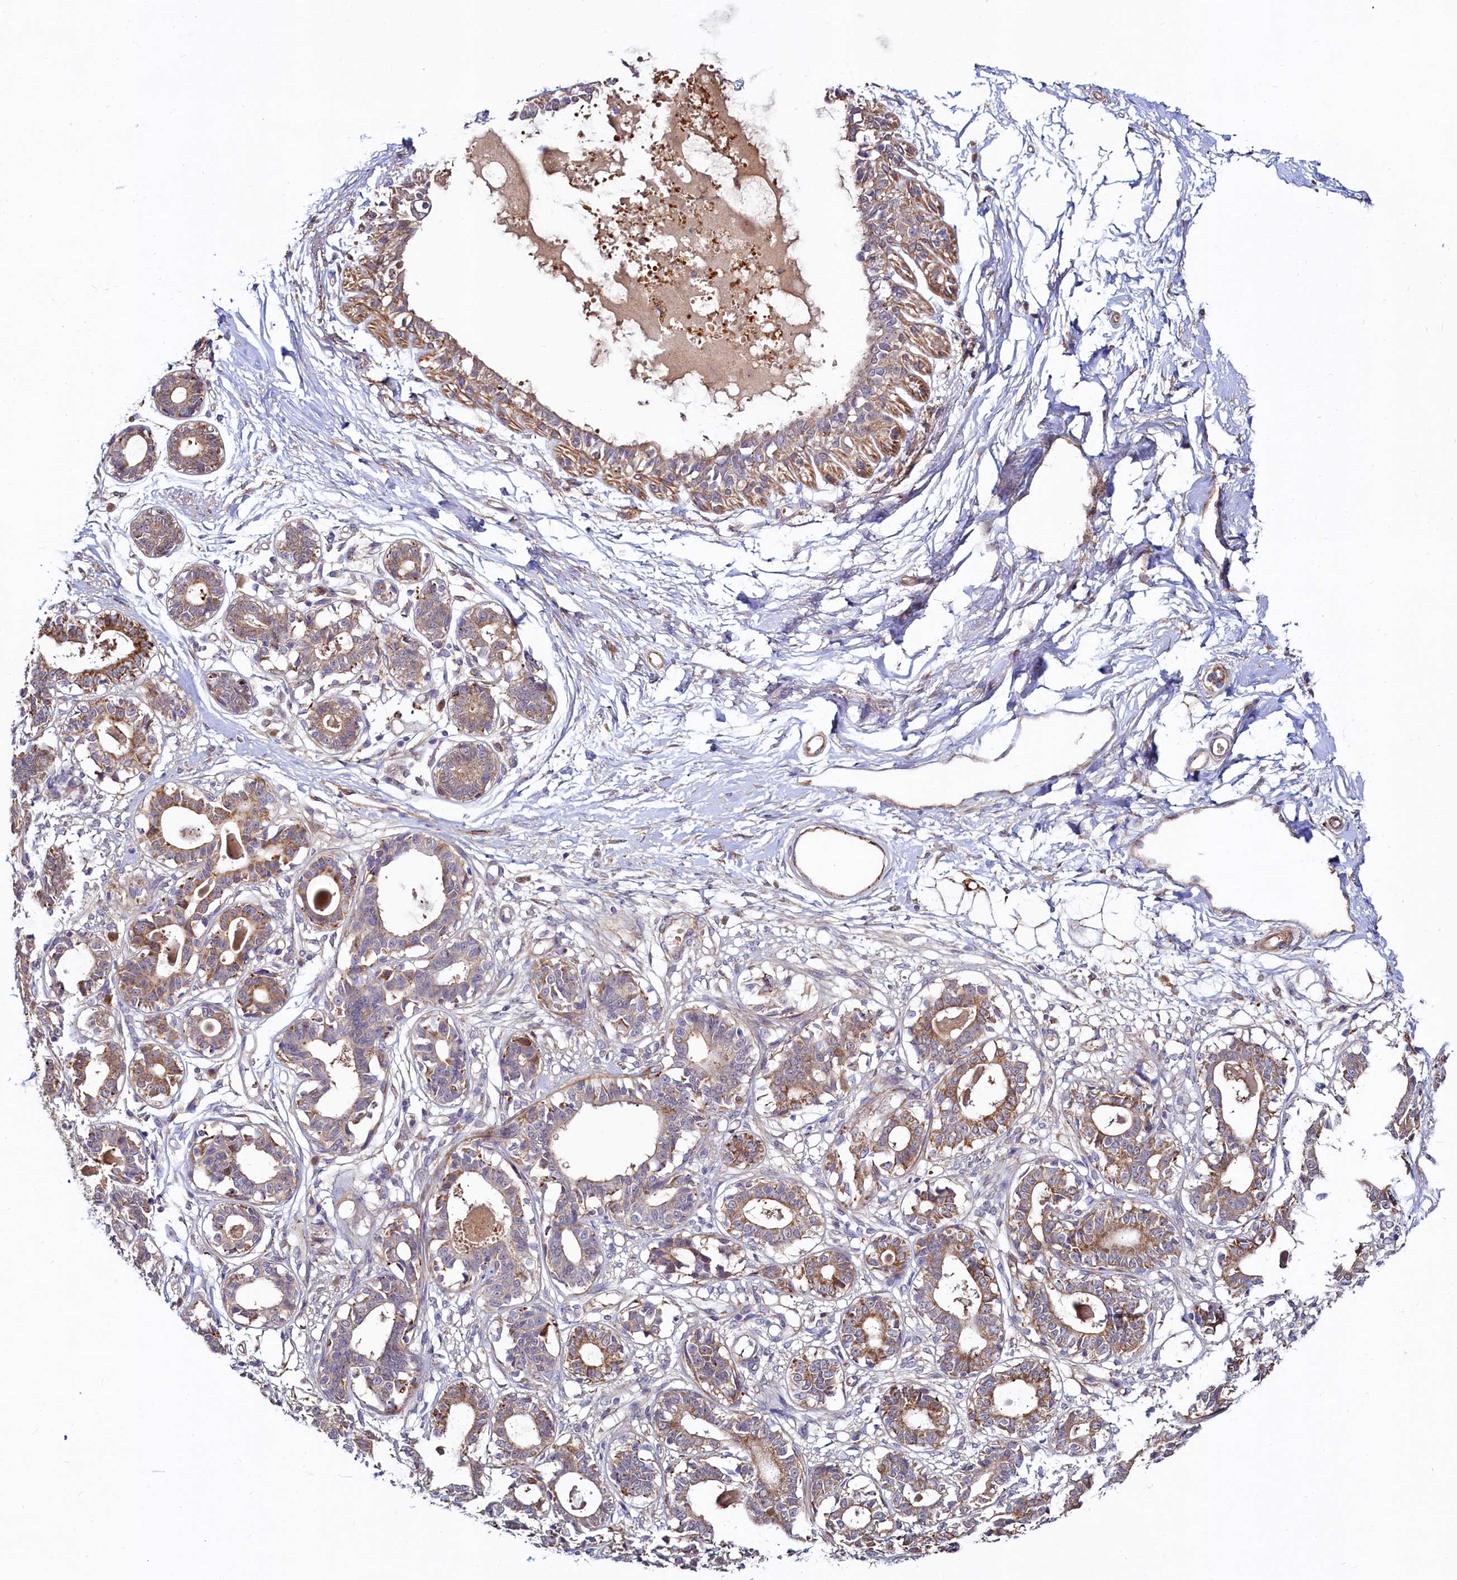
{"staining": {"intensity": "moderate", "quantity": "25%-75%", "location": "cytoplasmic/membranous"}, "tissue": "breast", "cell_type": "Adipocytes", "image_type": "normal", "snomed": [{"axis": "morphology", "description": "Normal tissue, NOS"}, {"axis": "topography", "description": "Breast"}], "caption": "Adipocytes display moderate cytoplasmic/membranous expression in about 25%-75% of cells in normal breast. Immunohistochemistry stains the protein of interest in brown and the nuclei are stained blue.", "gene": "ASTE1", "patient": {"sex": "female", "age": 45}}